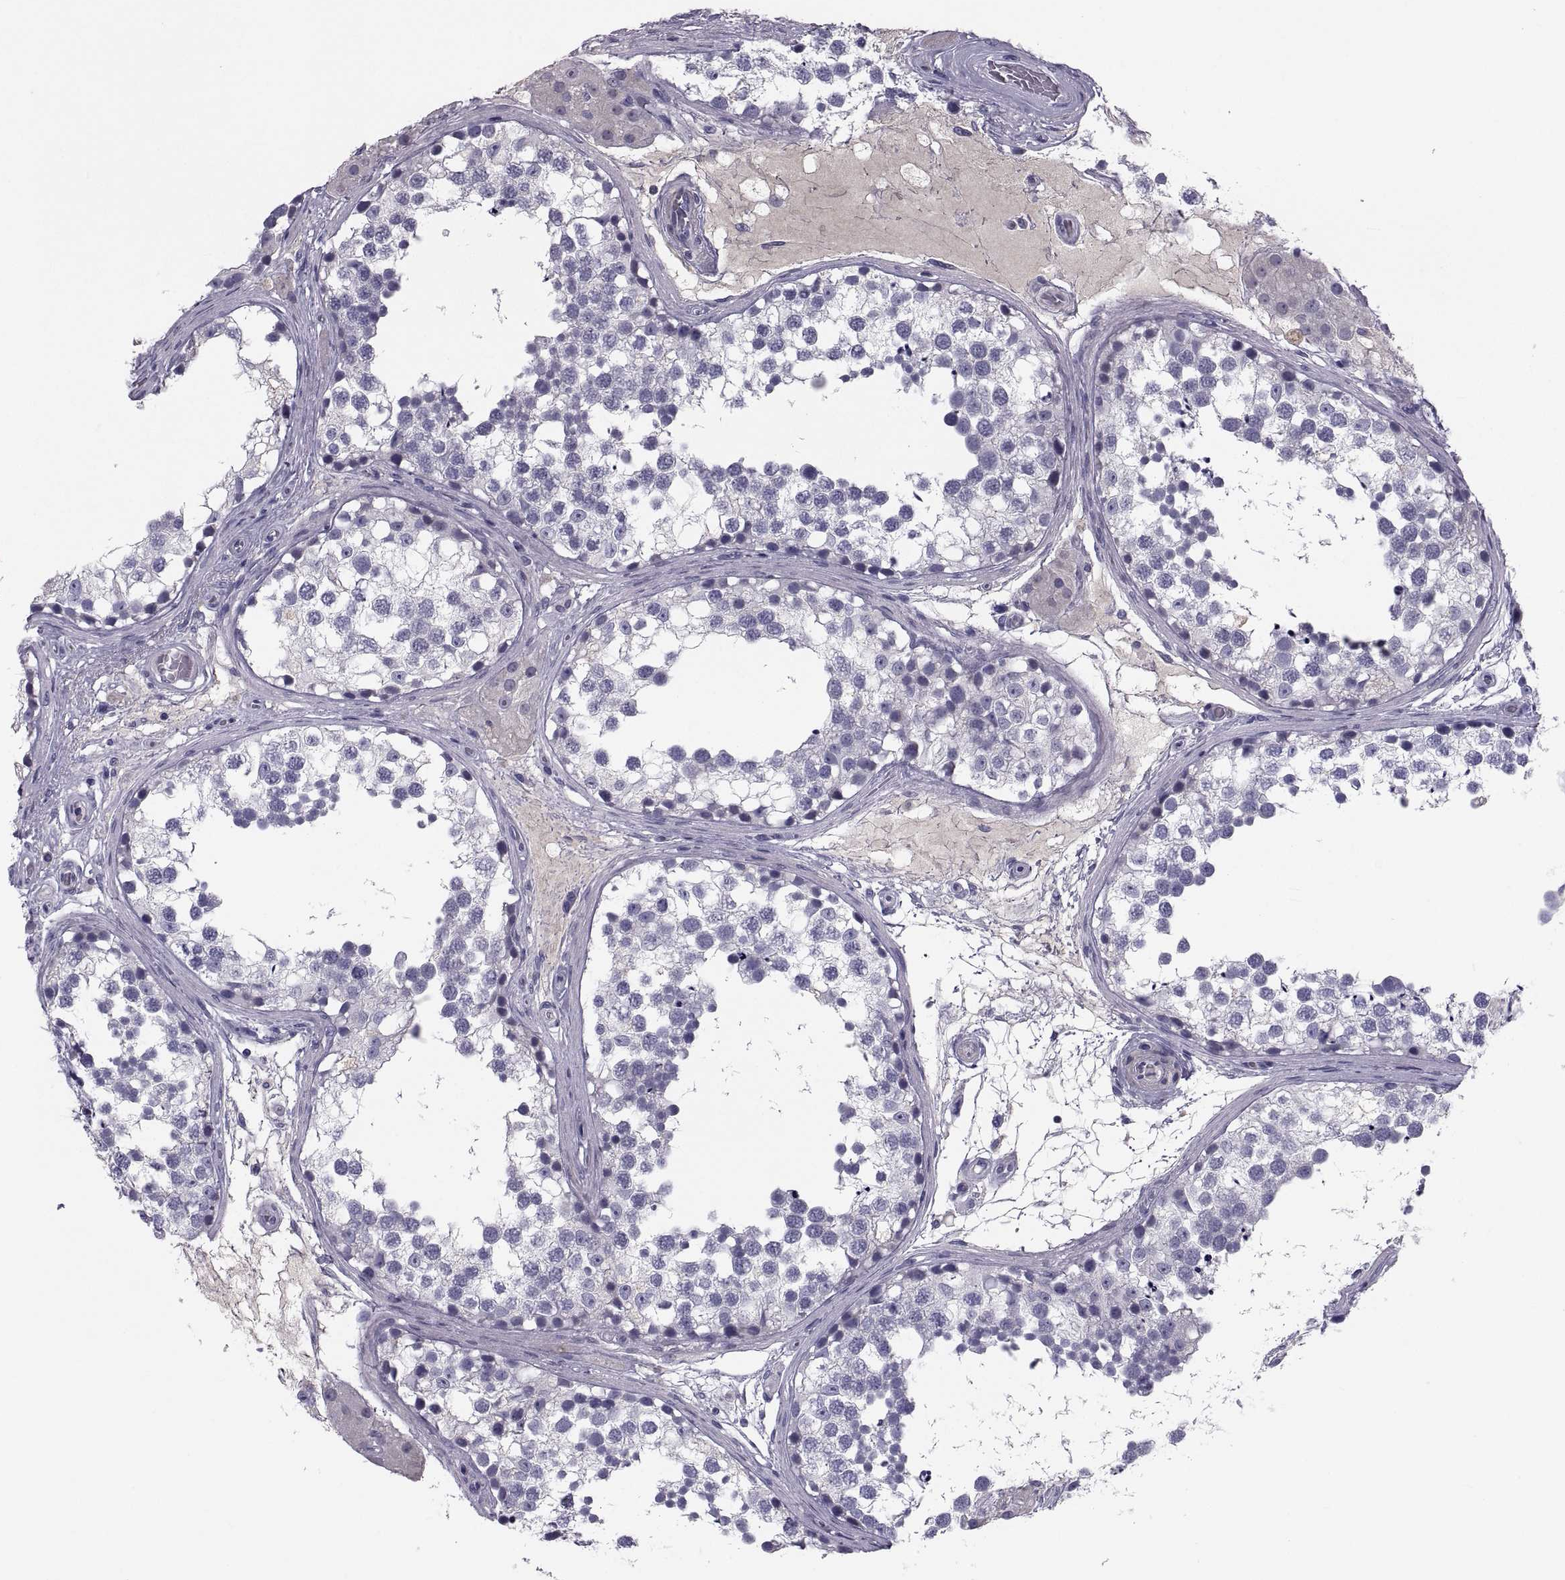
{"staining": {"intensity": "negative", "quantity": "none", "location": "none"}, "tissue": "testis", "cell_type": "Cells in seminiferous ducts", "image_type": "normal", "snomed": [{"axis": "morphology", "description": "Normal tissue, NOS"}, {"axis": "morphology", "description": "Seminoma, NOS"}, {"axis": "topography", "description": "Testis"}], "caption": "Micrograph shows no significant protein expression in cells in seminiferous ducts of unremarkable testis. (Brightfield microscopy of DAB immunohistochemistry (IHC) at high magnification).", "gene": "PDZRN4", "patient": {"sex": "male", "age": 65}}